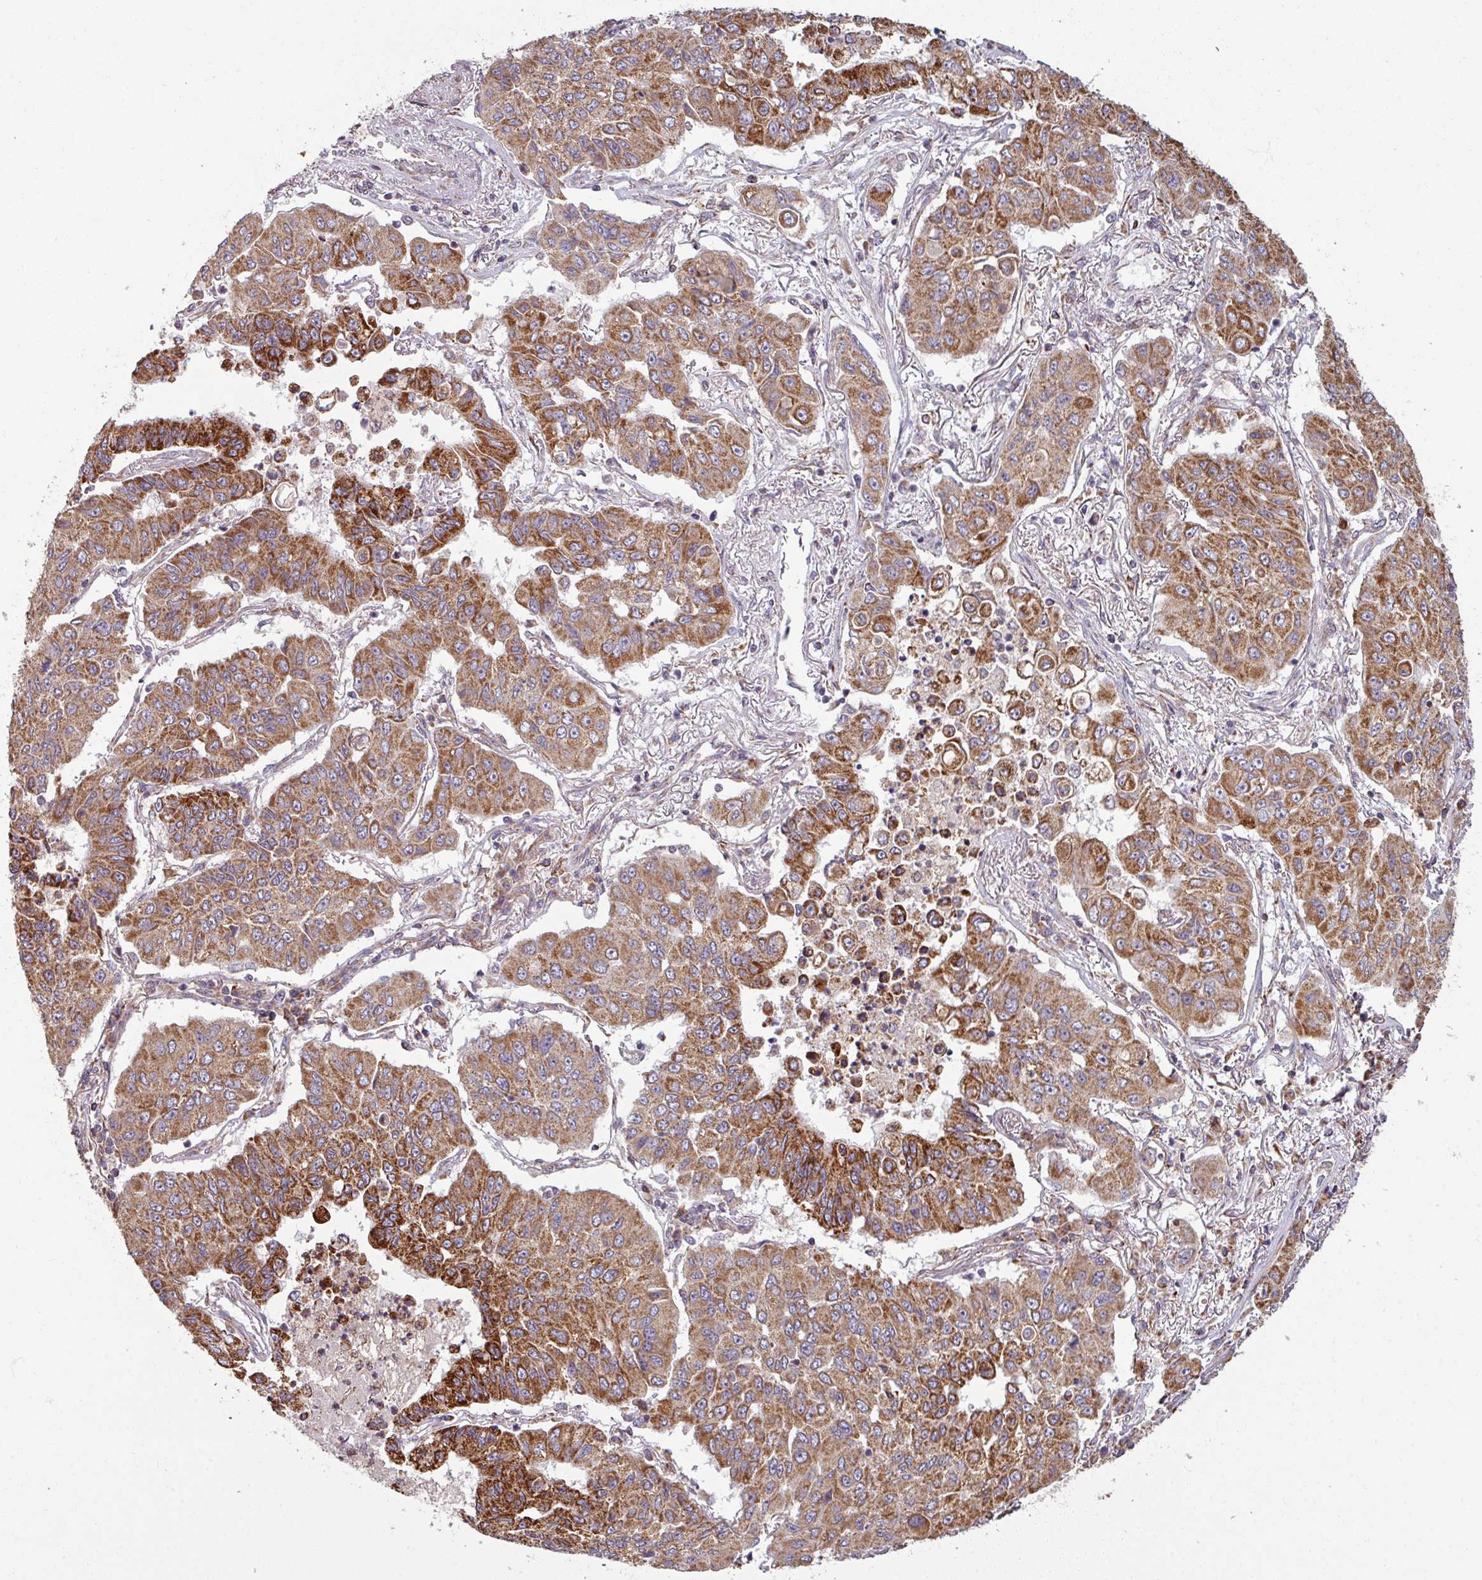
{"staining": {"intensity": "moderate", "quantity": ">75%", "location": "cytoplasmic/membranous"}, "tissue": "lung cancer", "cell_type": "Tumor cells", "image_type": "cancer", "snomed": [{"axis": "morphology", "description": "Squamous cell carcinoma, NOS"}, {"axis": "topography", "description": "Lung"}], "caption": "Tumor cells exhibit medium levels of moderate cytoplasmic/membranous positivity in approximately >75% of cells in human lung squamous cell carcinoma.", "gene": "MAGT1", "patient": {"sex": "male", "age": 74}}